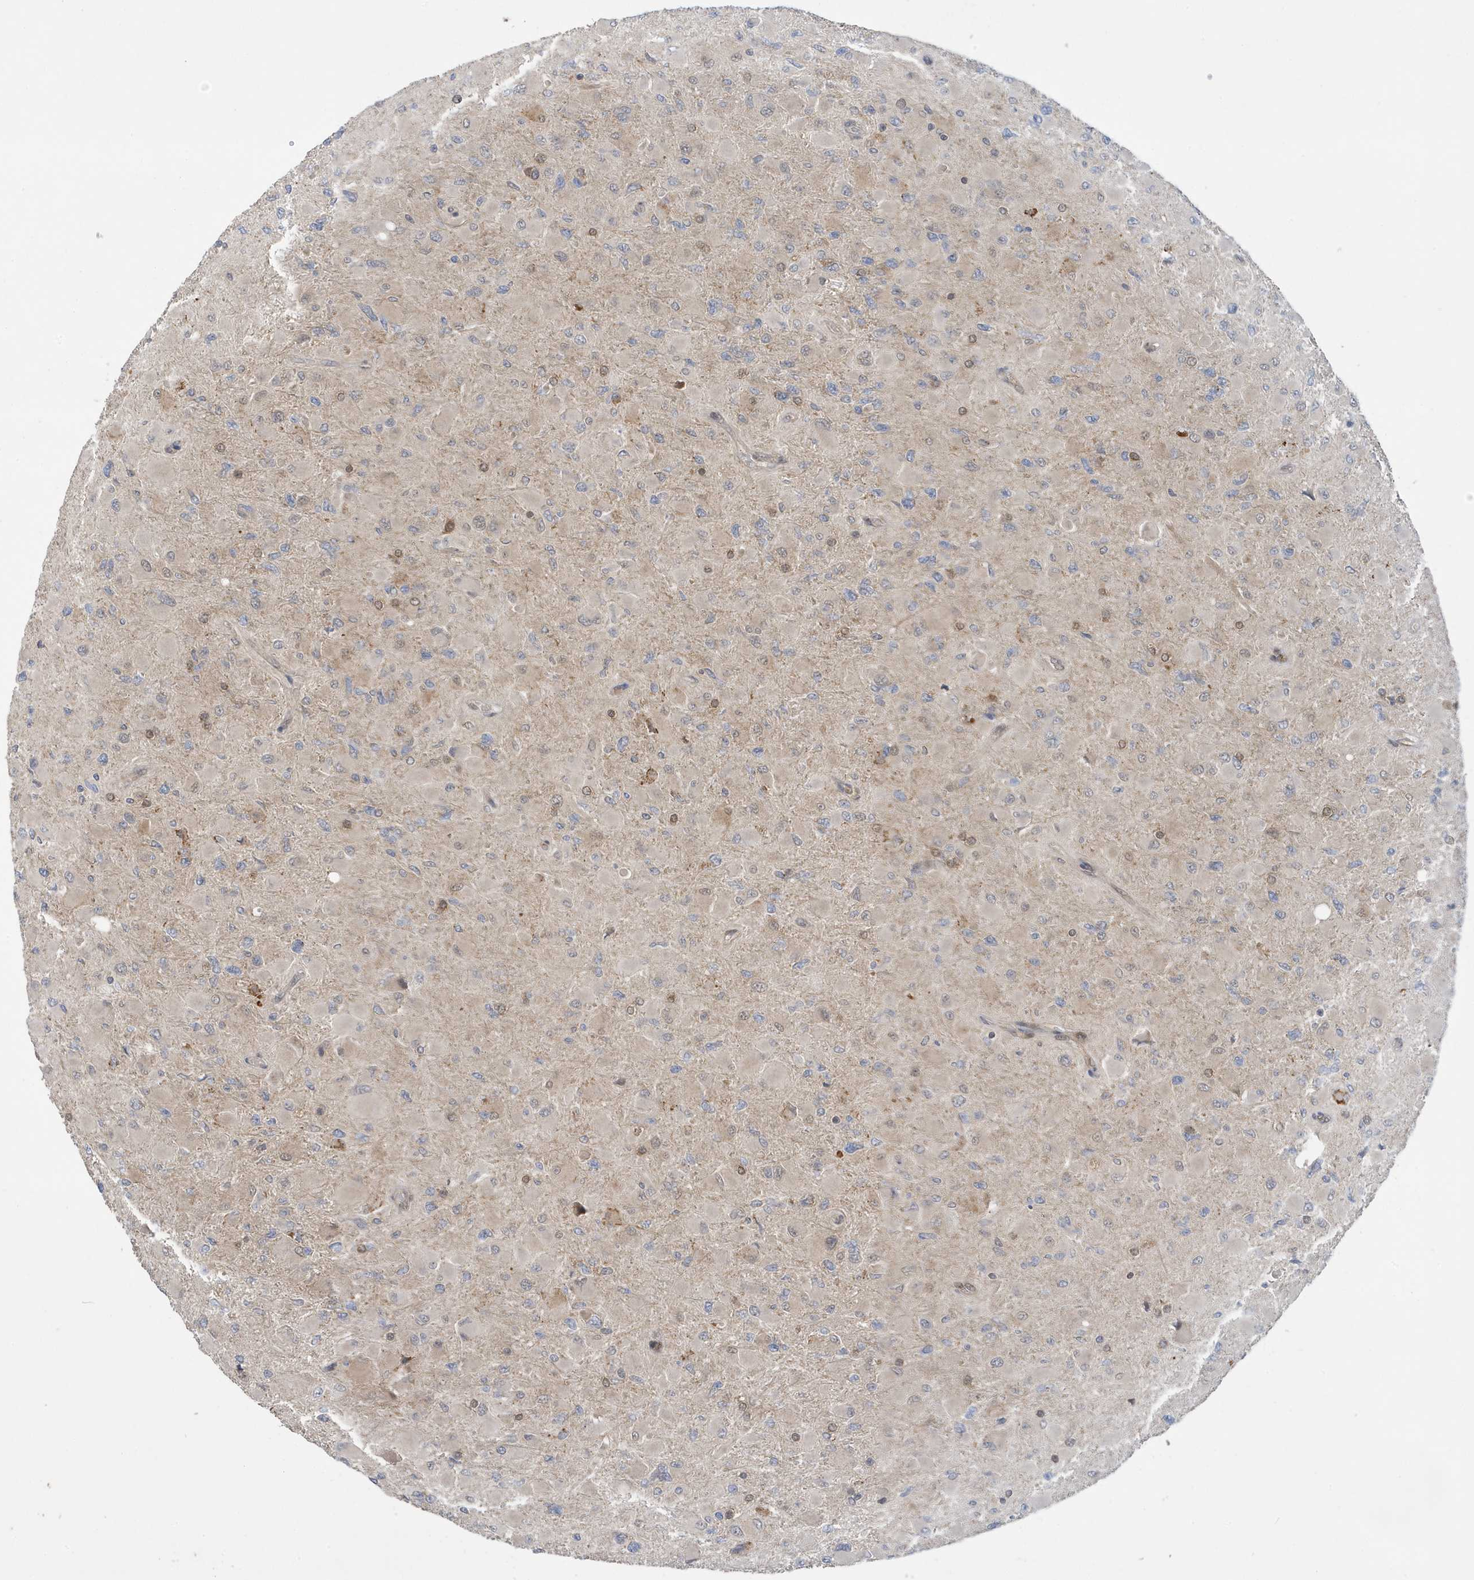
{"staining": {"intensity": "negative", "quantity": "none", "location": "none"}, "tissue": "glioma", "cell_type": "Tumor cells", "image_type": "cancer", "snomed": [{"axis": "morphology", "description": "Glioma, malignant, High grade"}, {"axis": "topography", "description": "Cerebral cortex"}], "caption": "High magnification brightfield microscopy of glioma stained with DAB (brown) and counterstained with hematoxylin (blue): tumor cells show no significant positivity.", "gene": "NCOA7", "patient": {"sex": "female", "age": 36}}